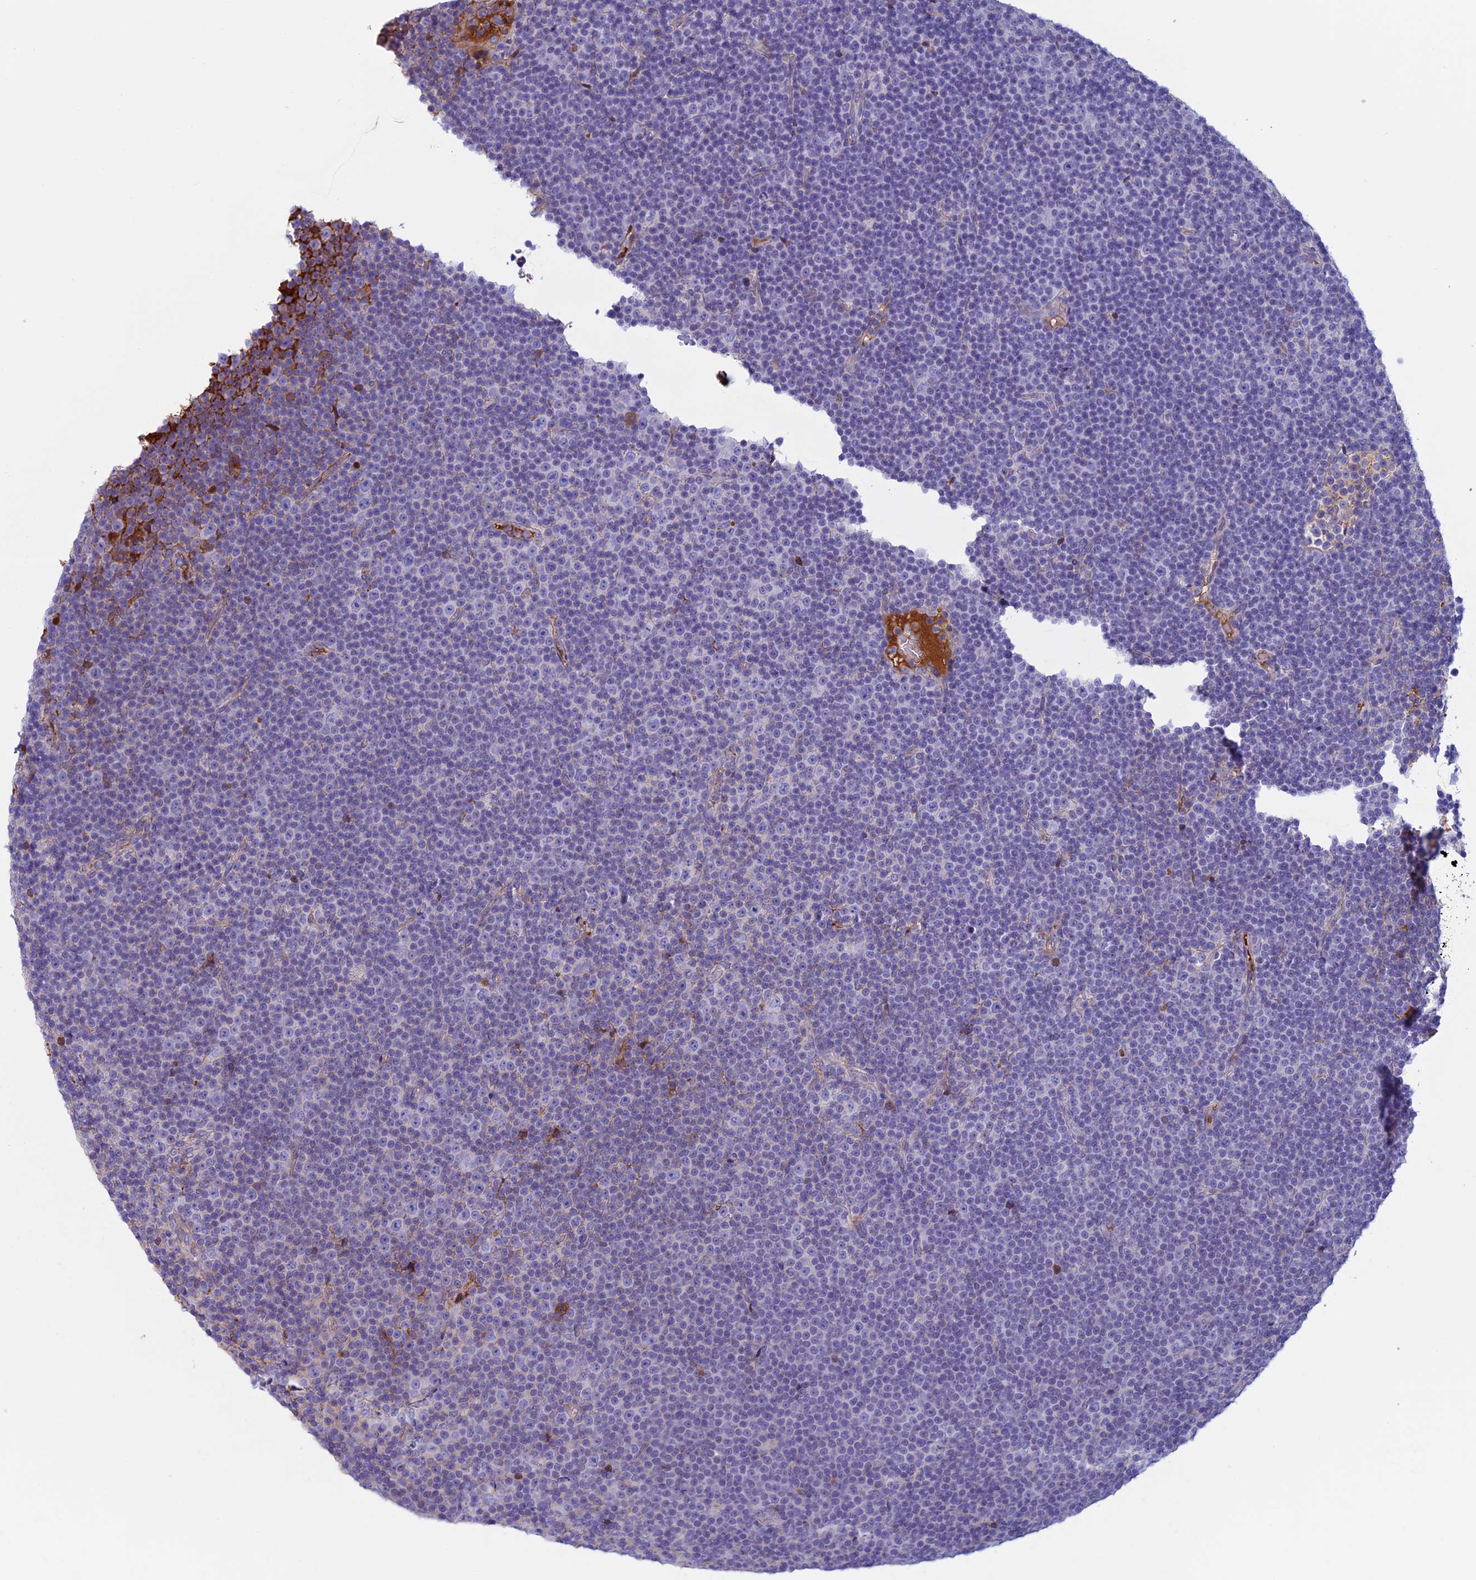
{"staining": {"intensity": "negative", "quantity": "none", "location": "none"}, "tissue": "lymphoma", "cell_type": "Tumor cells", "image_type": "cancer", "snomed": [{"axis": "morphology", "description": "Malignant lymphoma, non-Hodgkin's type, Low grade"}, {"axis": "topography", "description": "Lymph node"}], "caption": "This image is of low-grade malignant lymphoma, non-Hodgkin's type stained with IHC to label a protein in brown with the nuclei are counter-stained blue. There is no expression in tumor cells.", "gene": "ANGPTL2", "patient": {"sex": "female", "age": 67}}